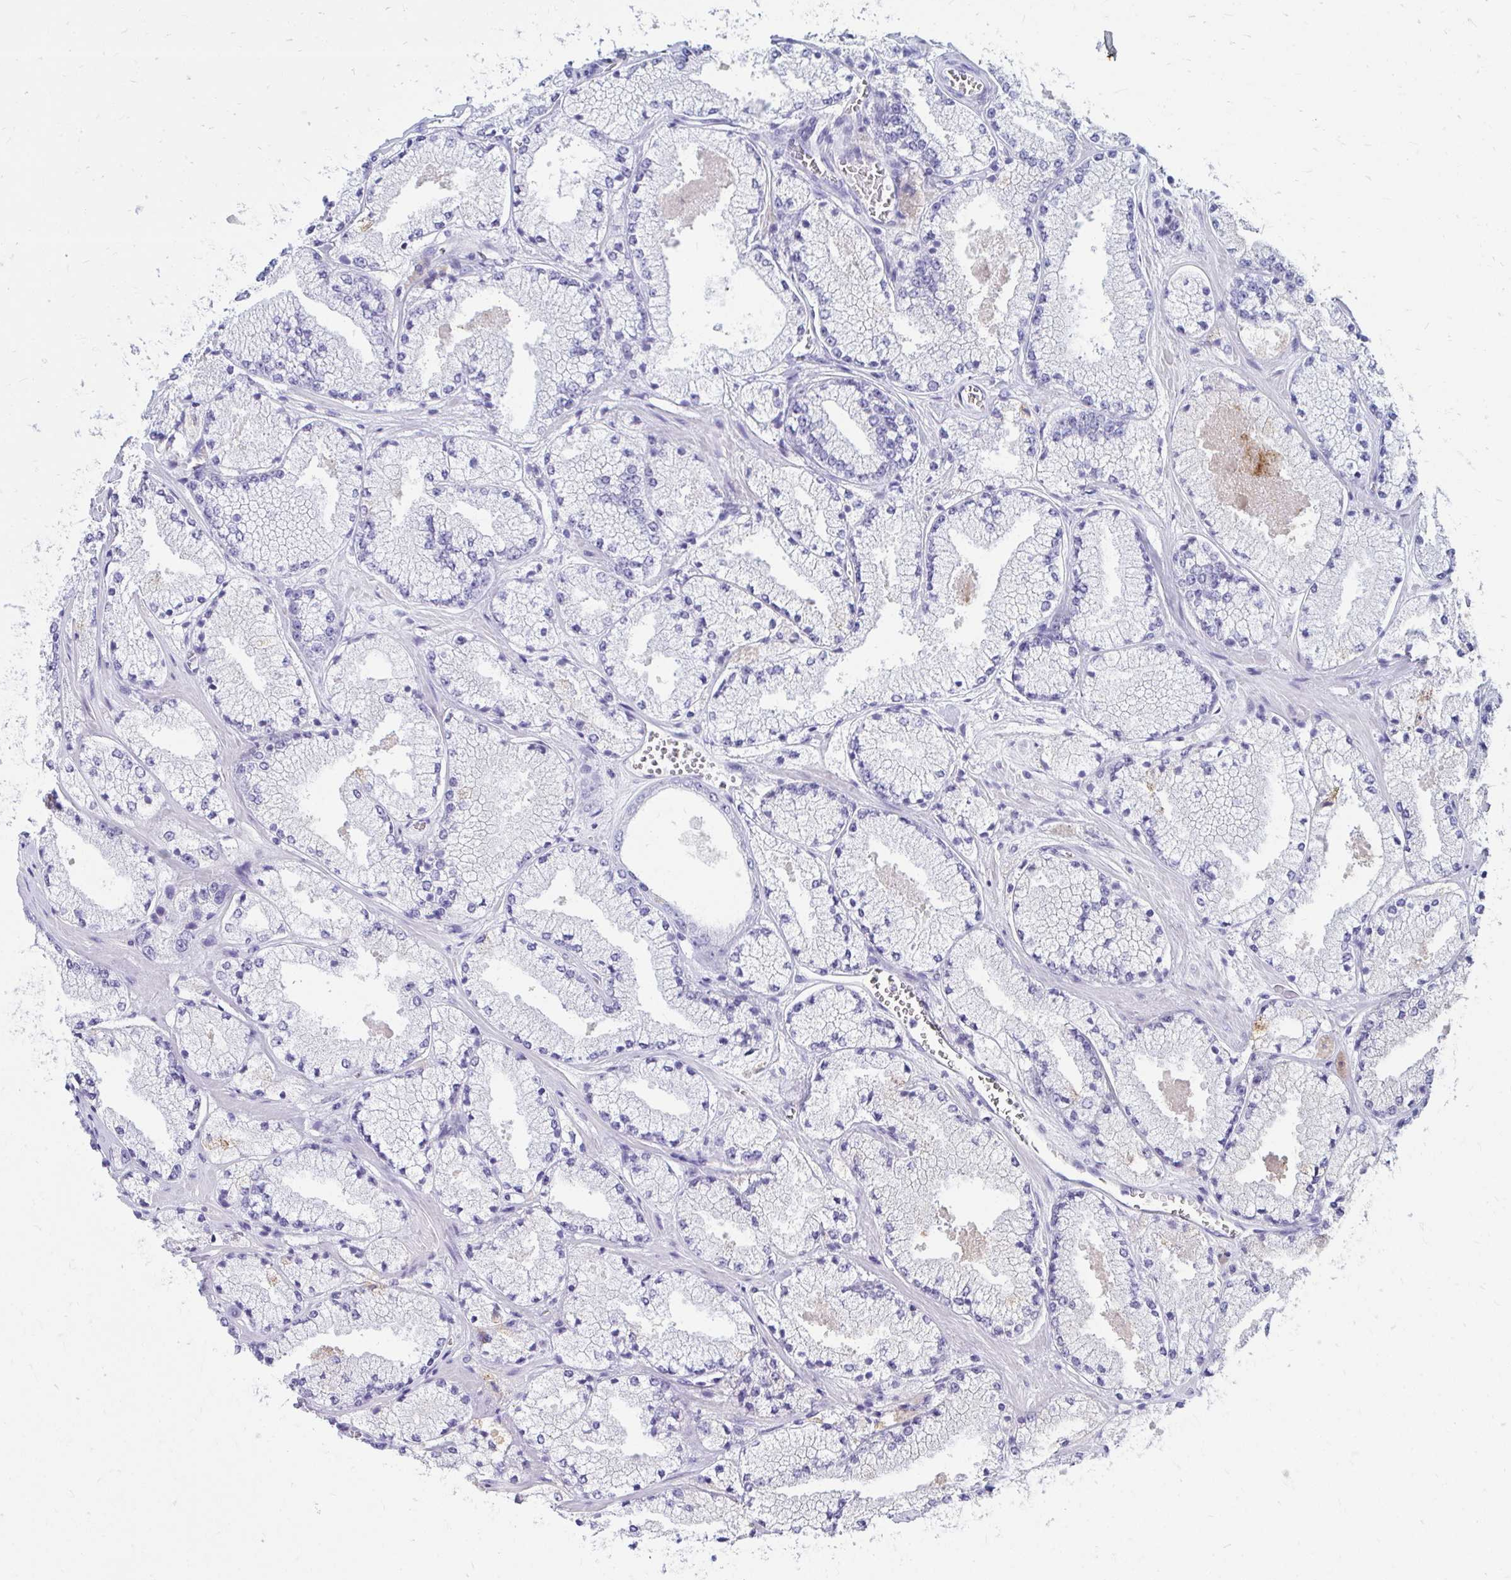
{"staining": {"intensity": "negative", "quantity": "none", "location": "none"}, "tissue": "prostate cancer", "cell_type": "Tumor cells", "image_type": "cancer", "snomed": [{"axis": "morphology", "description": "Adenocarcinoma, High grade"}, {"axis": "topography", "description": "Prostate"}], "caption": "A photomicrograph of prostate cancer stained for a protein reveals no brown staining in tumor cells.", "gene": "OR10R2", "patient": {"sex": "male", "age": 63}}